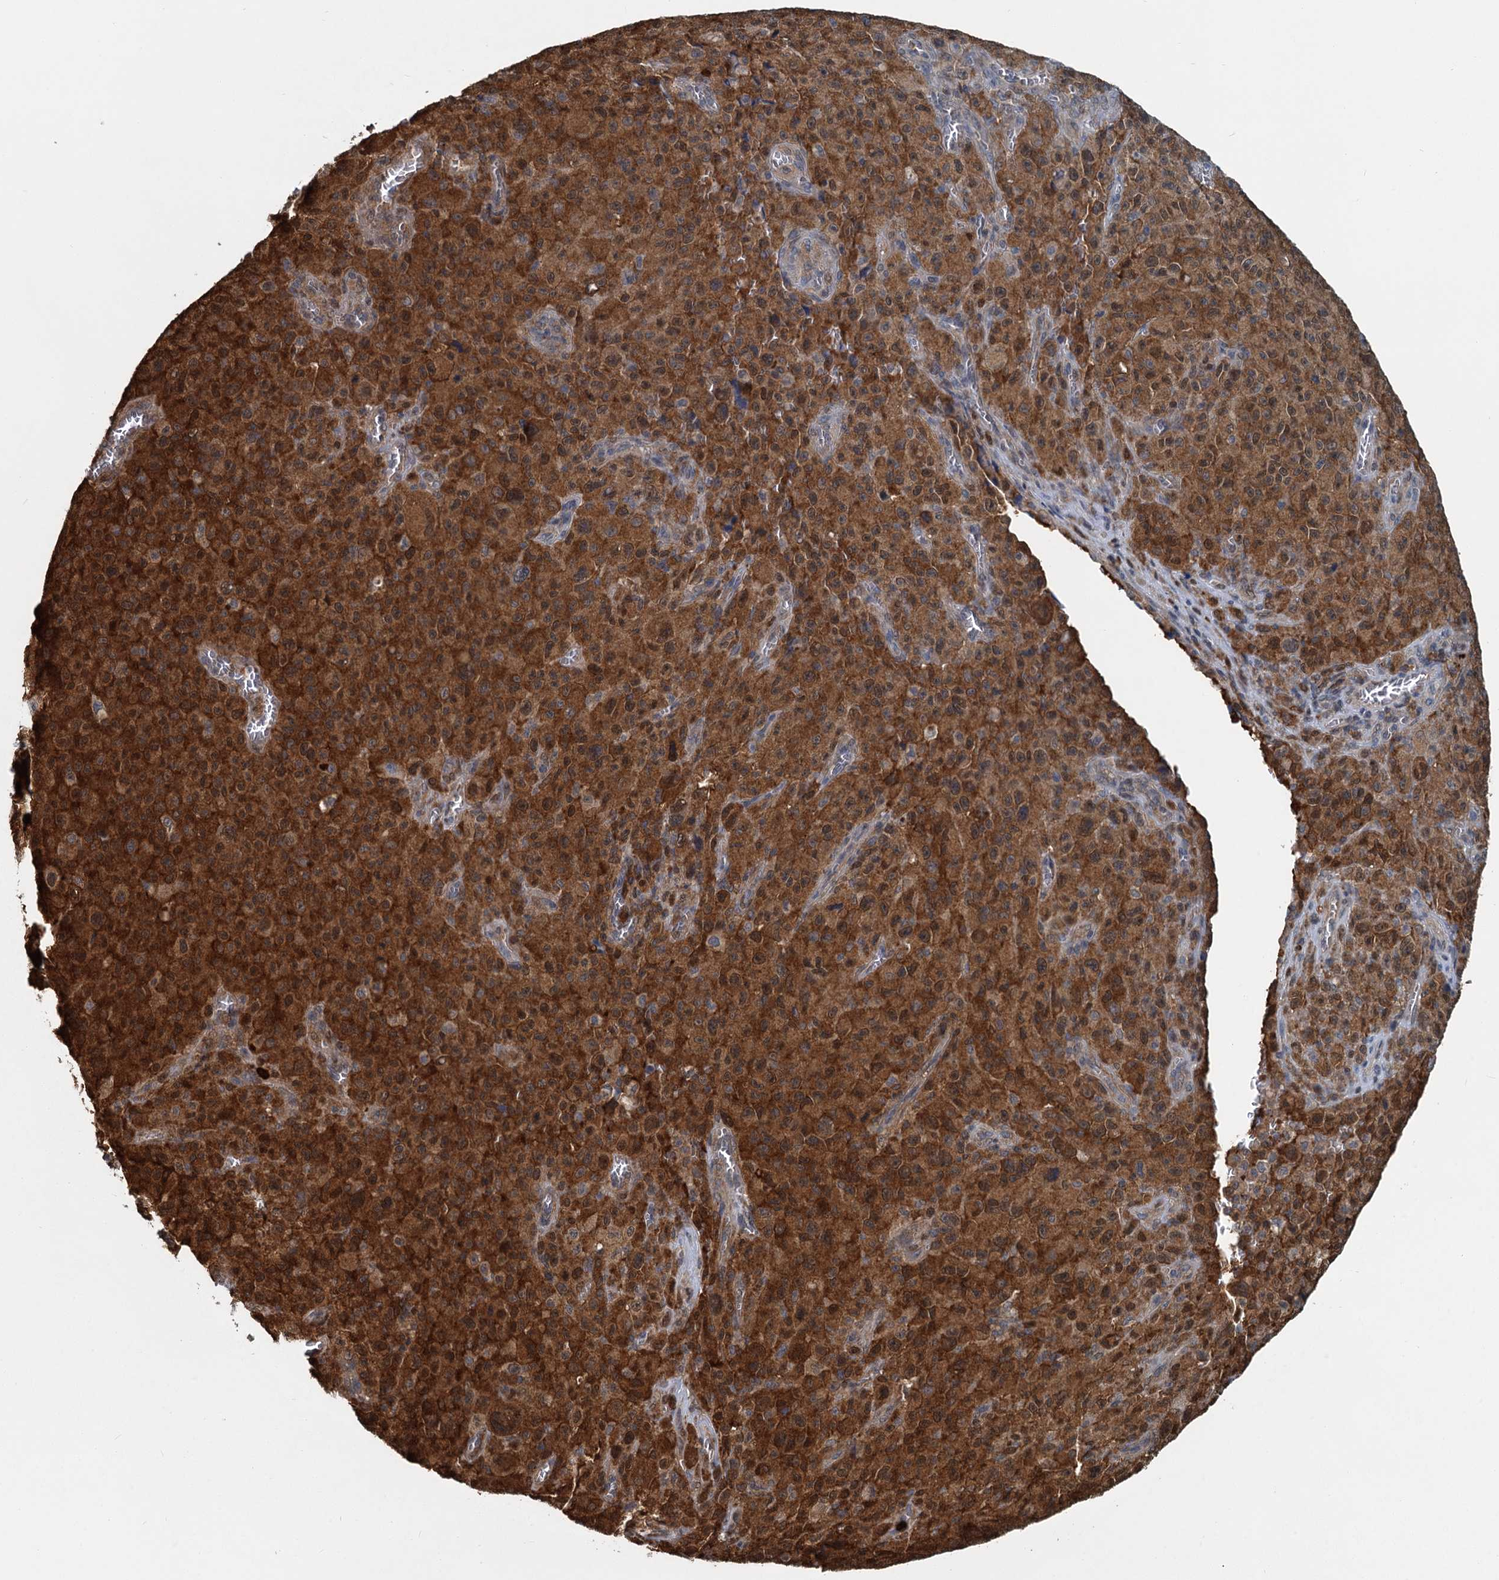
{"staining": {"intensity": "strong", "quantity": ">75%", "location": "cytoplasmic/membranous"}, "tissue": "melanoma", "cell_type": "Tumor cells", "image_type": "cancer", "snomed": [{"axis": "morphology", "description": "Malignant melanoma, NOS"}, {"axis": "topography", "description": "Skin"}], "caption": "An image of human melanoma stained for a protein displays strong cytoplasmic/membranous brown staining in tumor cells.", "gene": "GPI", "patient": {"sex": "female", "age": 82}}